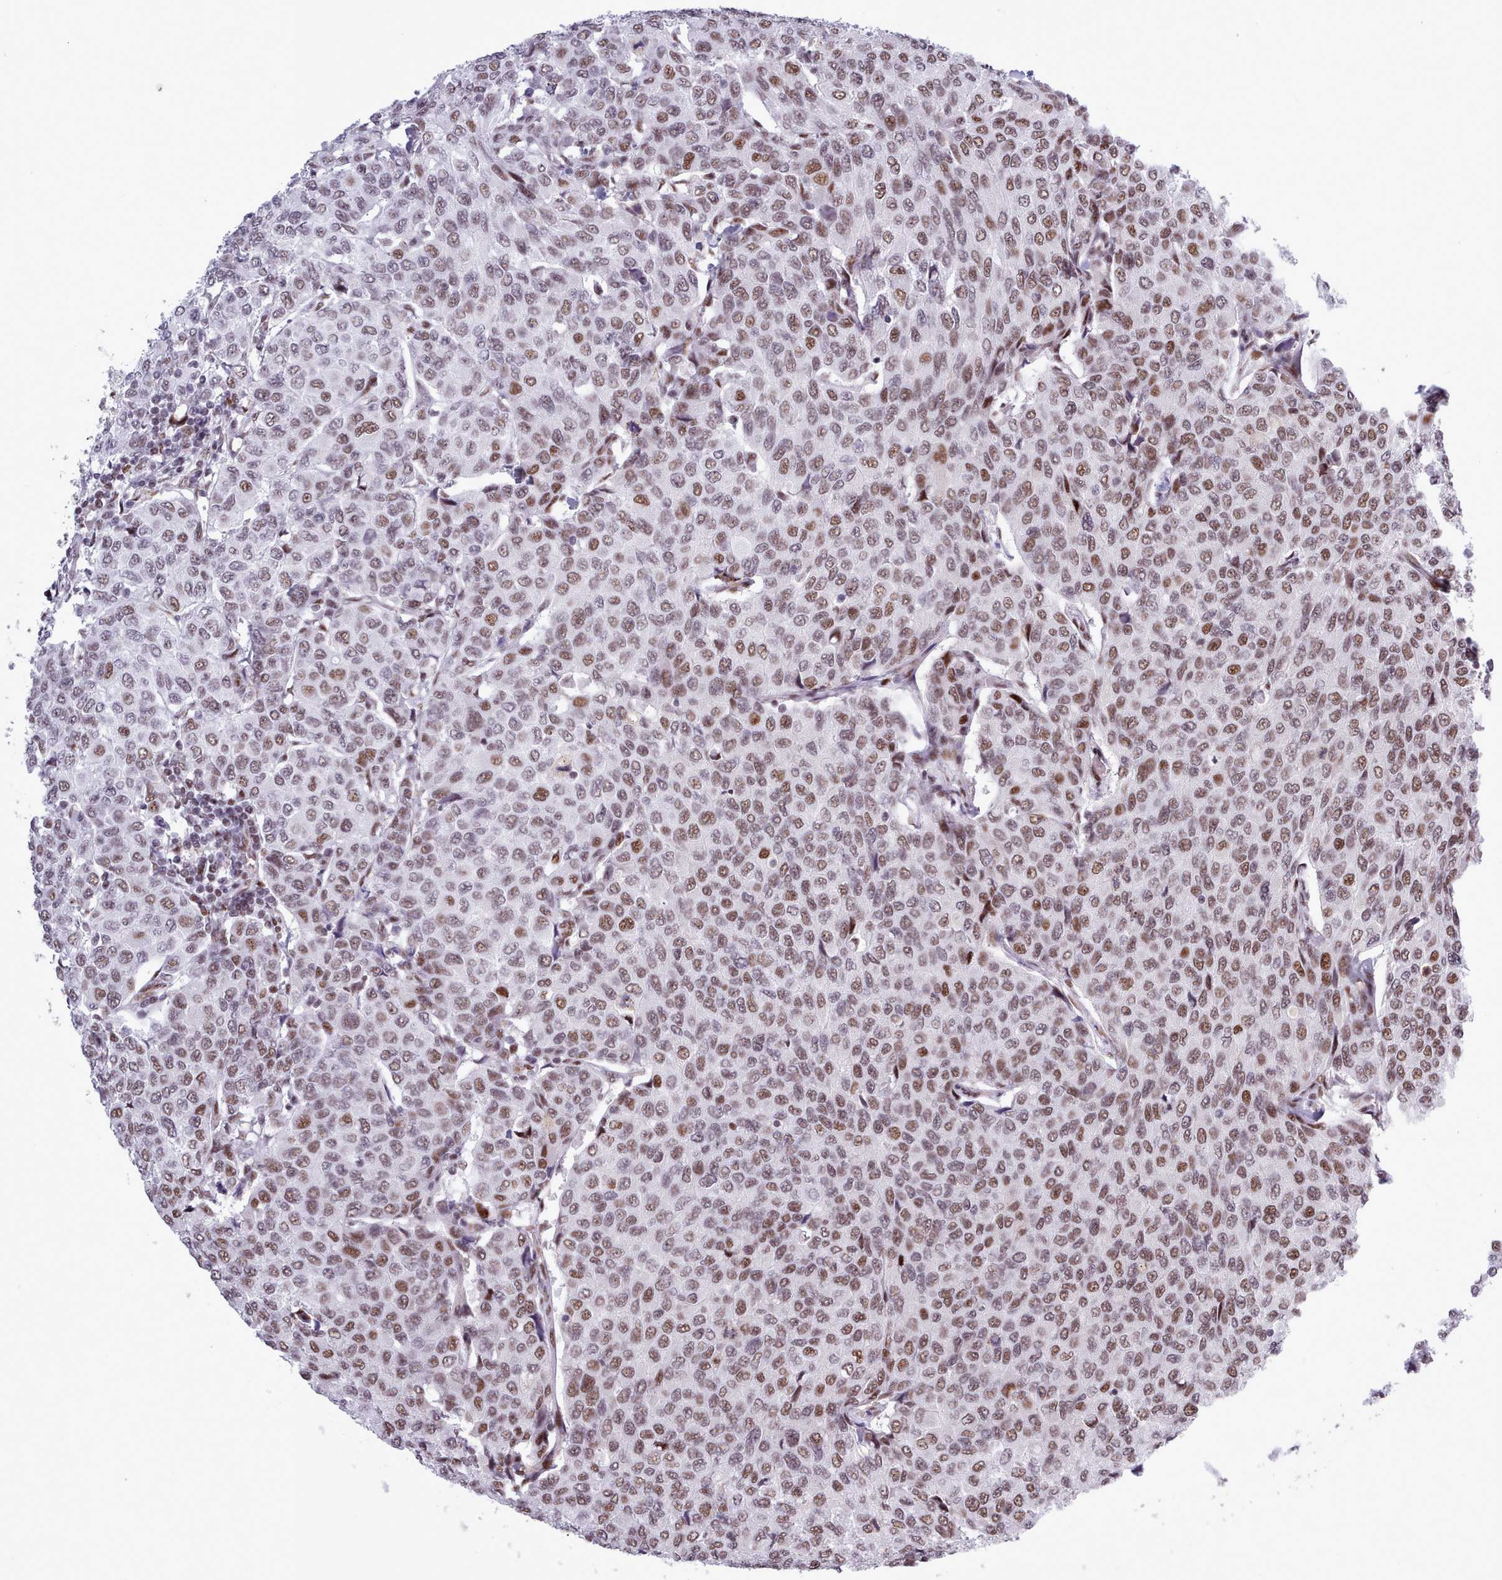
{"staining": {"intensity": "moderate", "quantity": ">75%", "location": "nuclear"}, "tissue": "breast cancer", "cell_type": "Tumor cells", "image_type": "cancer", "snomed": [{"axis": "morphology", "description": "Duct carcinoma"}, {"axis": "topography", "description": "Breast"}], "caption": "Breast intraductal carcinoma was stained to show a protein in brown. There is medium levels of moderate nuclear expression in approximately >75% of tumor cells. (DAB = brown stain, brightfield microscopy at high magnification).", "gene": "SRSF4", "patient": {"sex": "female", "age": 55}}